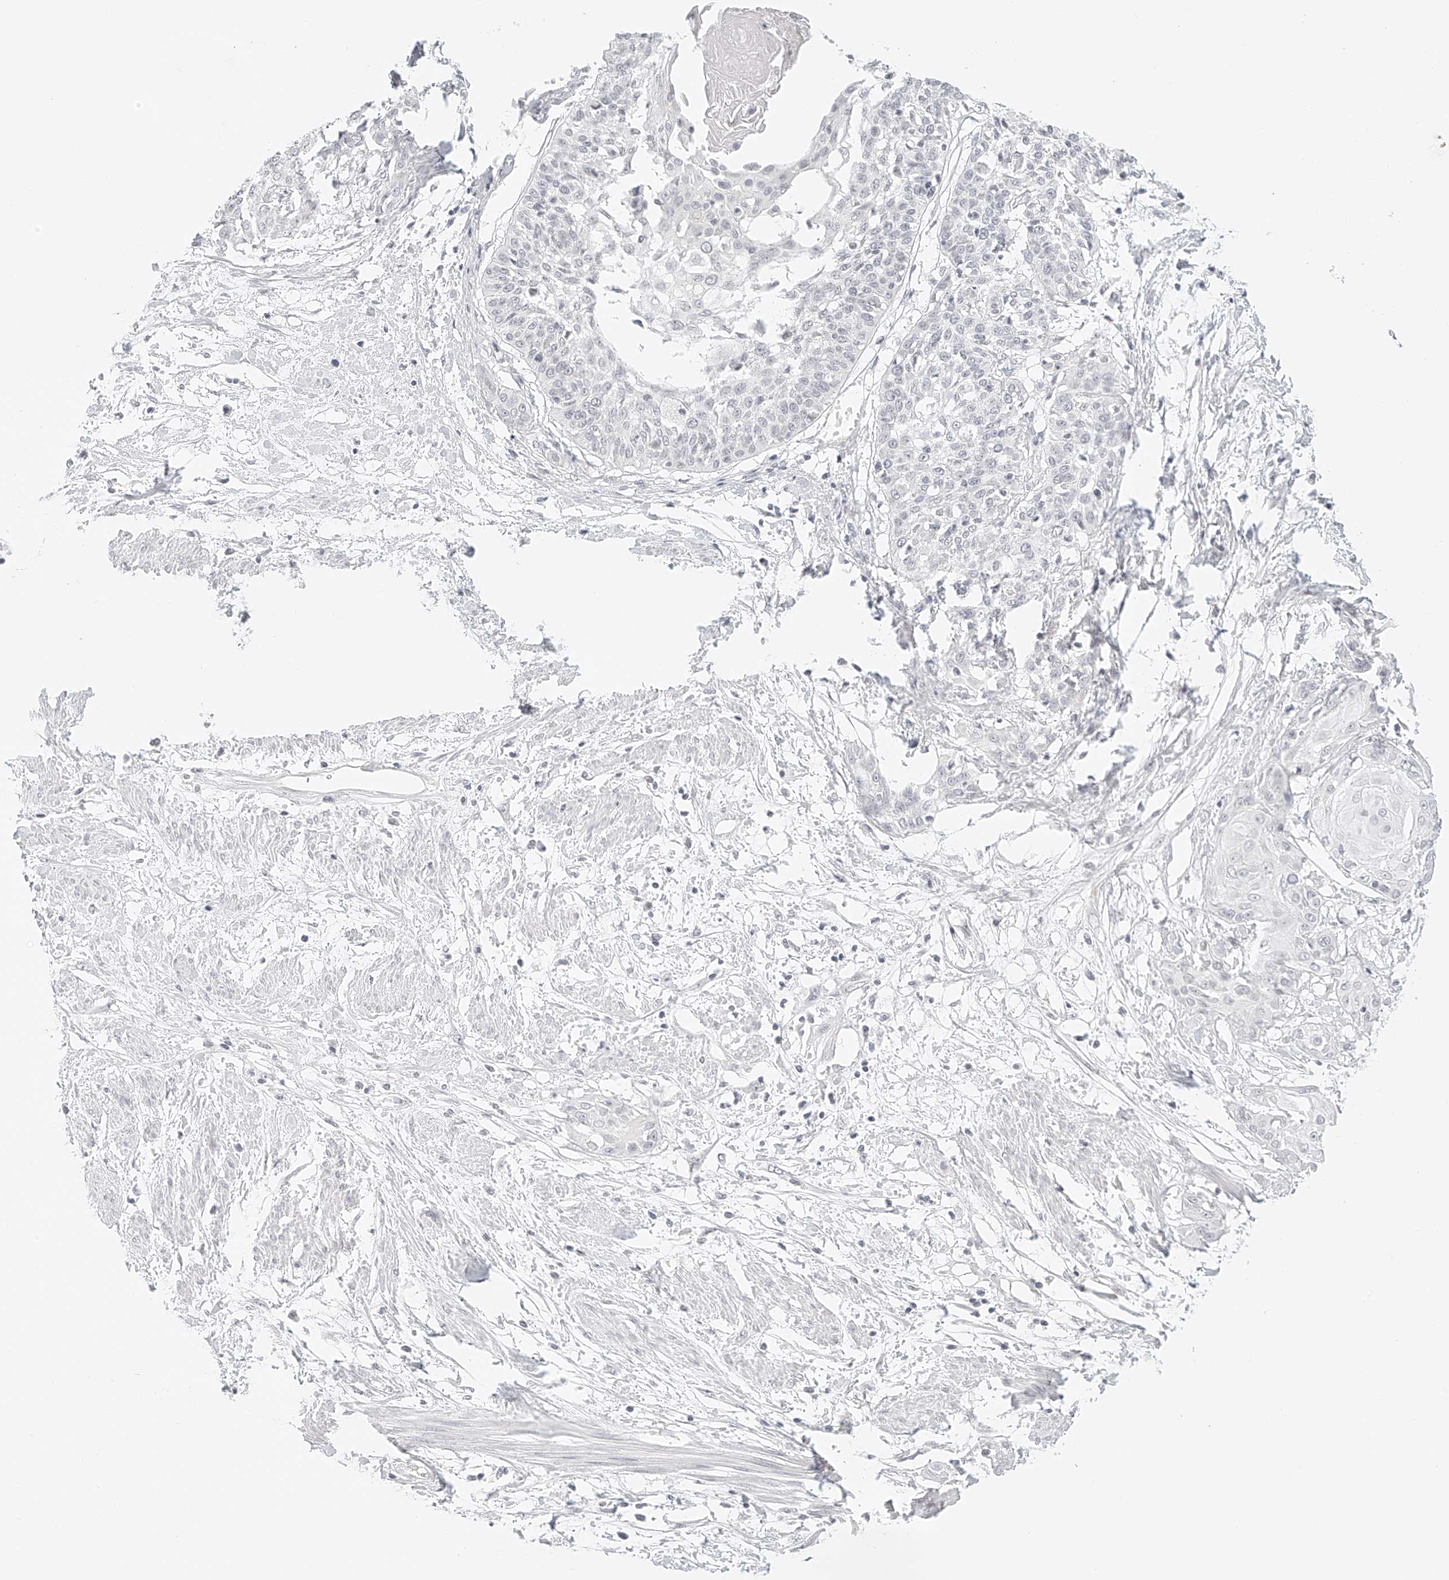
{"staining": {"intensity": "negative", "quantity": "none", "location": "none"}, "tissue": "cervical cancer", "cell_type": "Tumor cells", "image_type": "cancer", "snomed": [{"axis": "morphology", "description": "Squamous cell carcinoma, NOS"}, {"axis": "topography", "description": "Cervix"}], "caption": "The photomicrograph reveals no significant staining in tumor cells of cervical cancer (squamous cell carcinoma).", "gene": "ZFP69", "patient": {"sex": "female", "age": 57}}